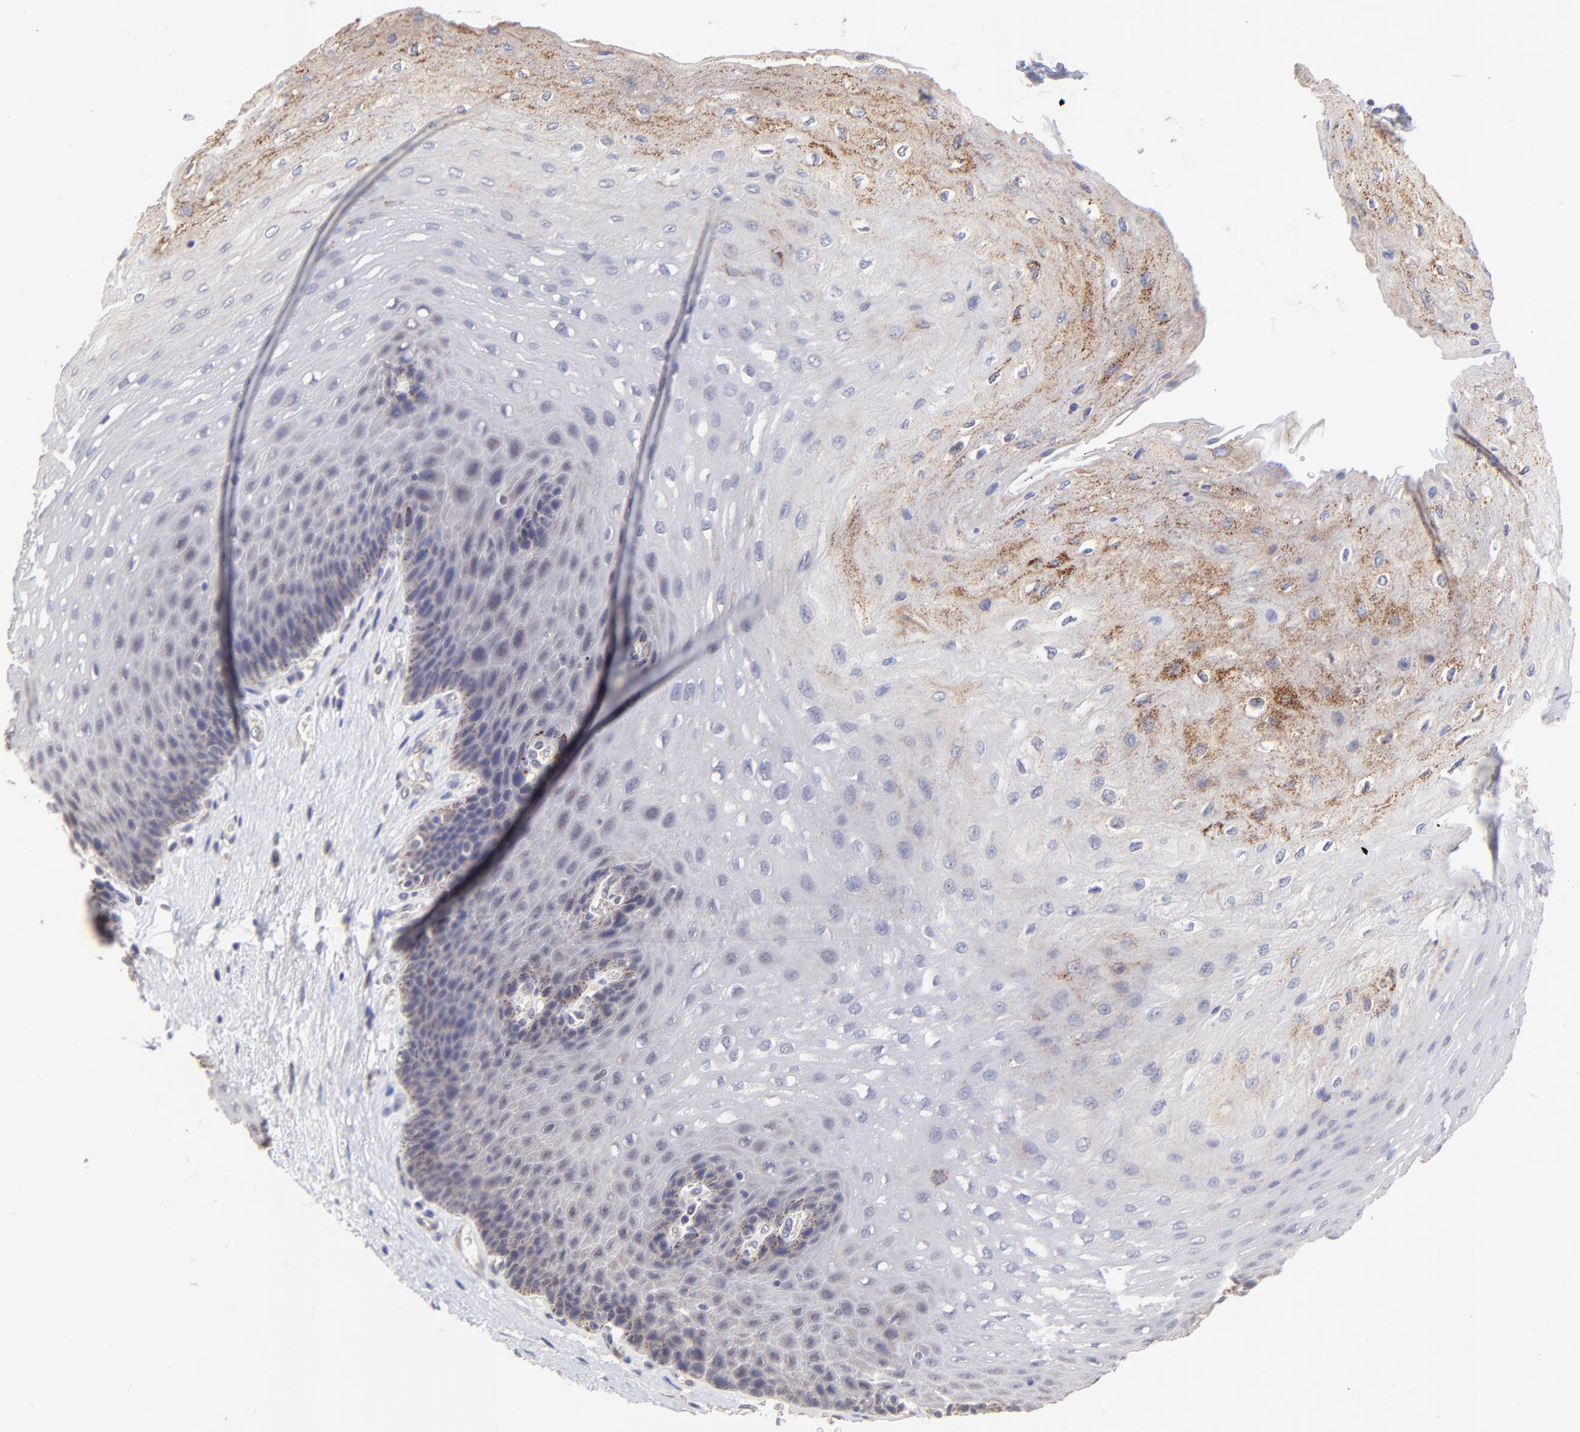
{"staining": {"intensity": "weak", "quantity": ">75%", "location": "cytoplasmic/membranous"}, "tissue": "esophagus", "cell_type": "Squamous epithelial cells", "image_type": "normal", "snomed": [{"axis": "morphology", "description": "Normal tissue, NOS"}, {"axis": "topography", "description": "Esophagus"}], "caption": "A low amount of weak cytoplasmic/membranous expression is seen in approximately >75% of squamous epithelial cells in normal esophagus.", "gene": "ZNF747", "patient": {"sex": "female", "age": 72}}